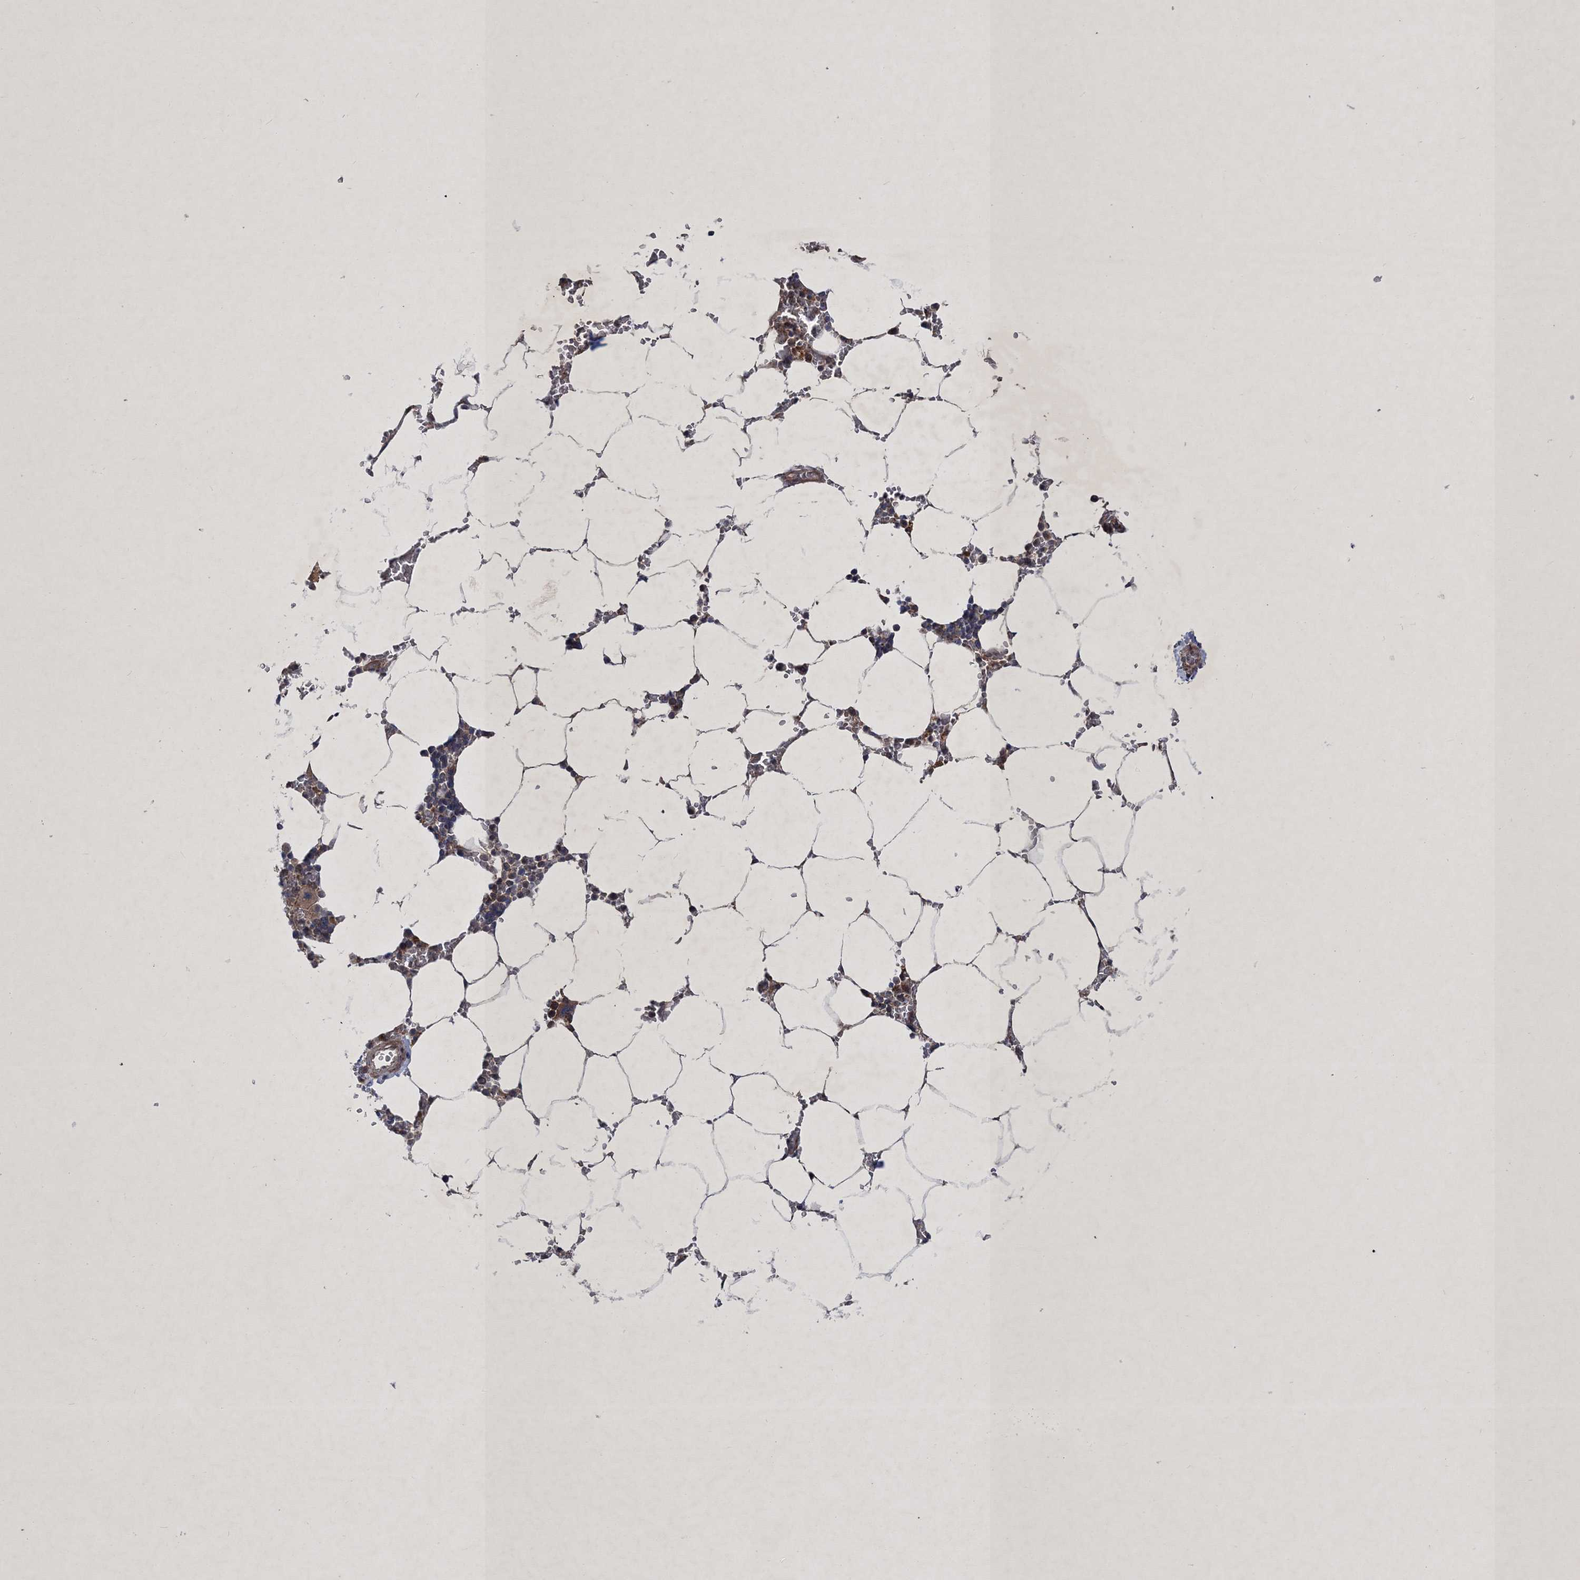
{"staining": {"intensity": "moderate", "quantity": "<25%", "location": "cytoplasmic/membranous"}, "tissue": "bone marrow", "cell_type": "Hematopoietic cells", "image_type": "normal", "snomed": [{"axis": "morphology", "description": "Normal tissue, NOS"}, {"axis": "topography", "description": "Bone marrow"}], "caption": "Bone marrow stained for a protein reveals moderate cytoplasmic/membranous positivity in hematopoietic cells. The protein of interest is stained brown, and the nuclei are stained in blue (DAB IHC with brightfield microscopy, high magnification).", "gene": "SCRN3", "patient": {"sex": "male", "age": 70}}